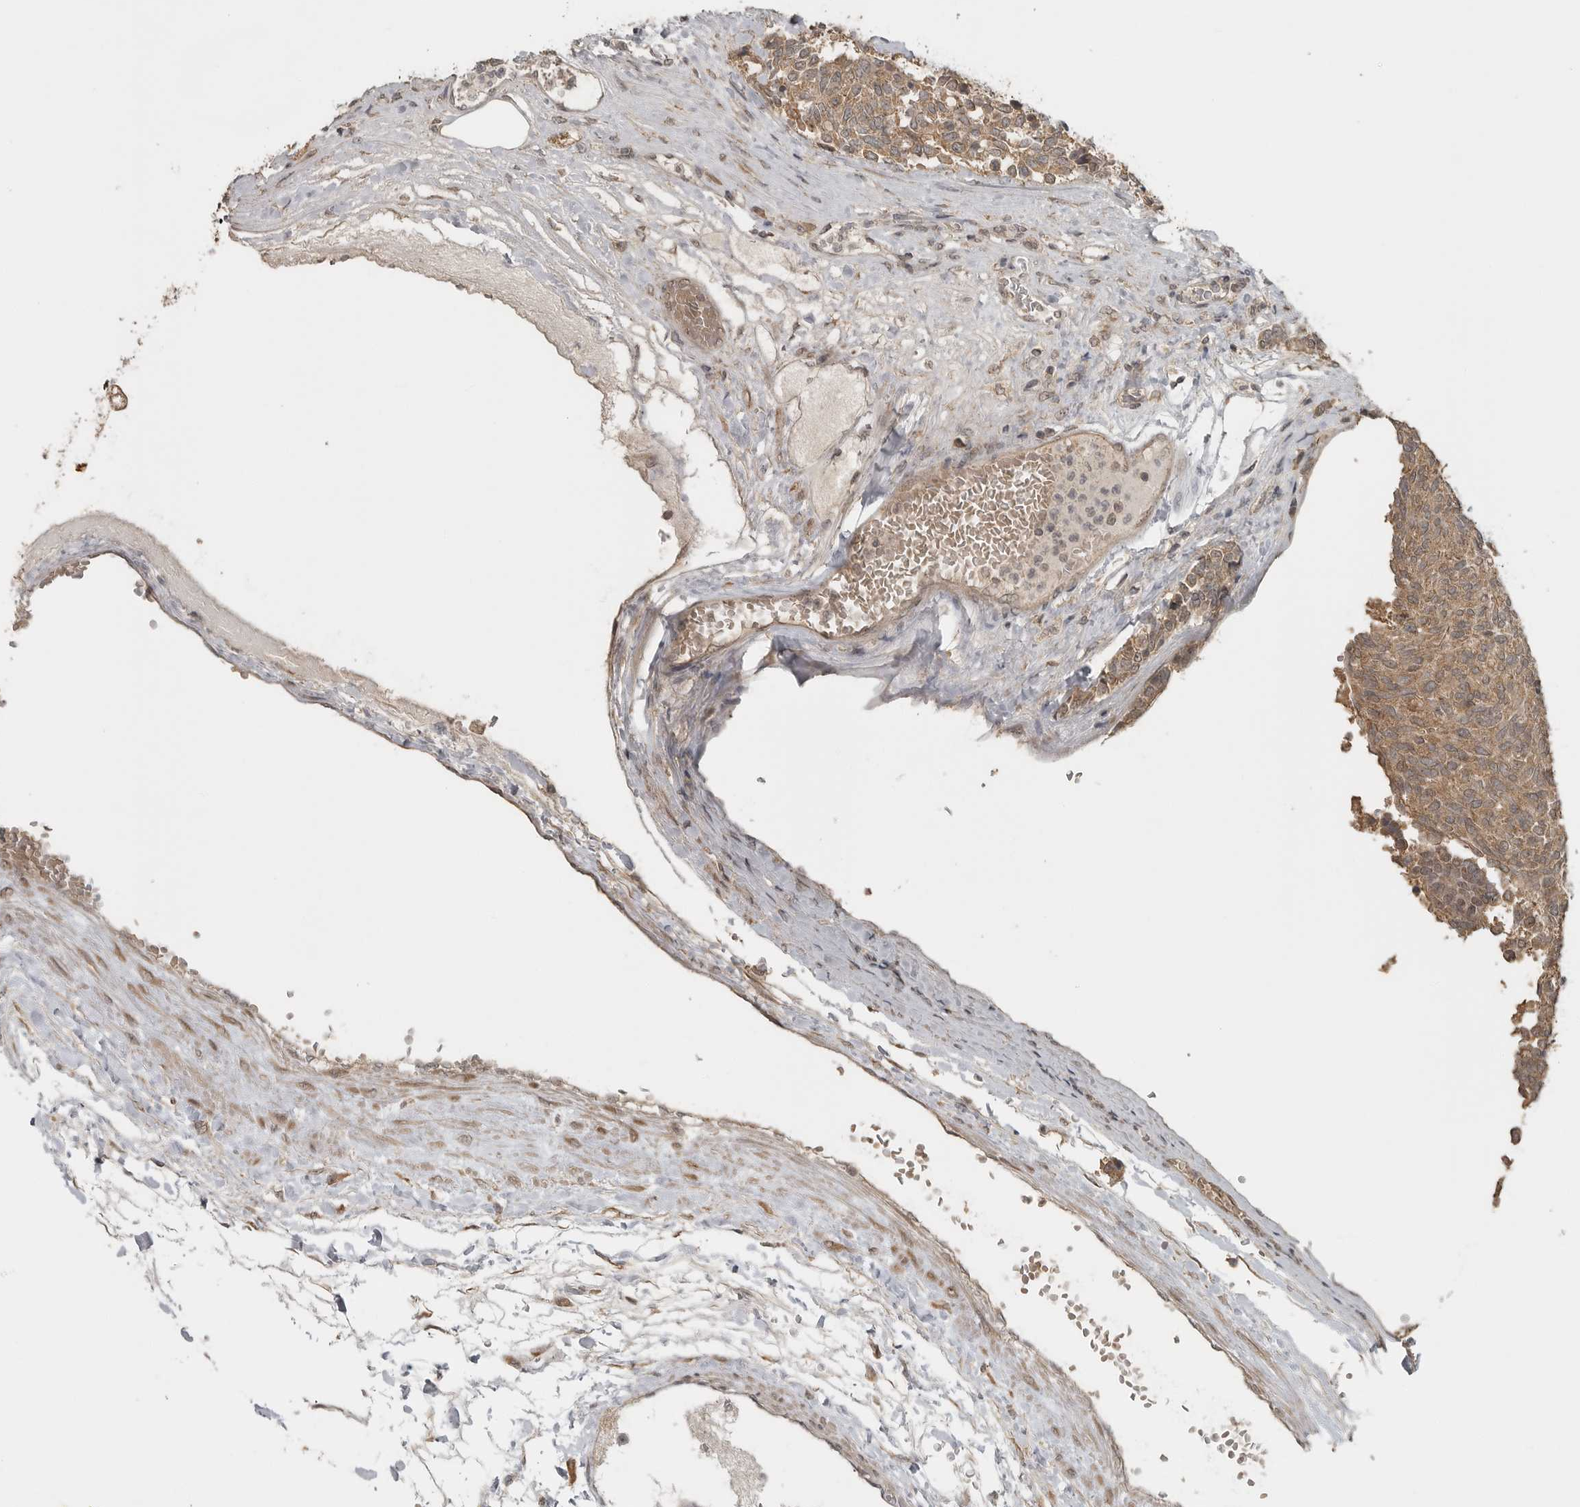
{"staining": {"intensity": "moderate", "quantity": ">75%", "location": "cytoplasmic/membranous"}, "tissue": "carcinoid", "cell_type": "Tumor cells", "image_type": "cancer", "snomed": [{"axis": "morphology", "description": "Carcinoid, malignant, NOS"}, {"axis": "topography", "description": "Pancreas"}], "caption": "Immunohistochemistry (IHC) of carcinoid (malignant) displays medium levels of moderate cytoplasmic/membranous staining in approximately >75% of tumor cells.", "gene": "LLGL1", "patient": {"sex": "female", "age": 54}}